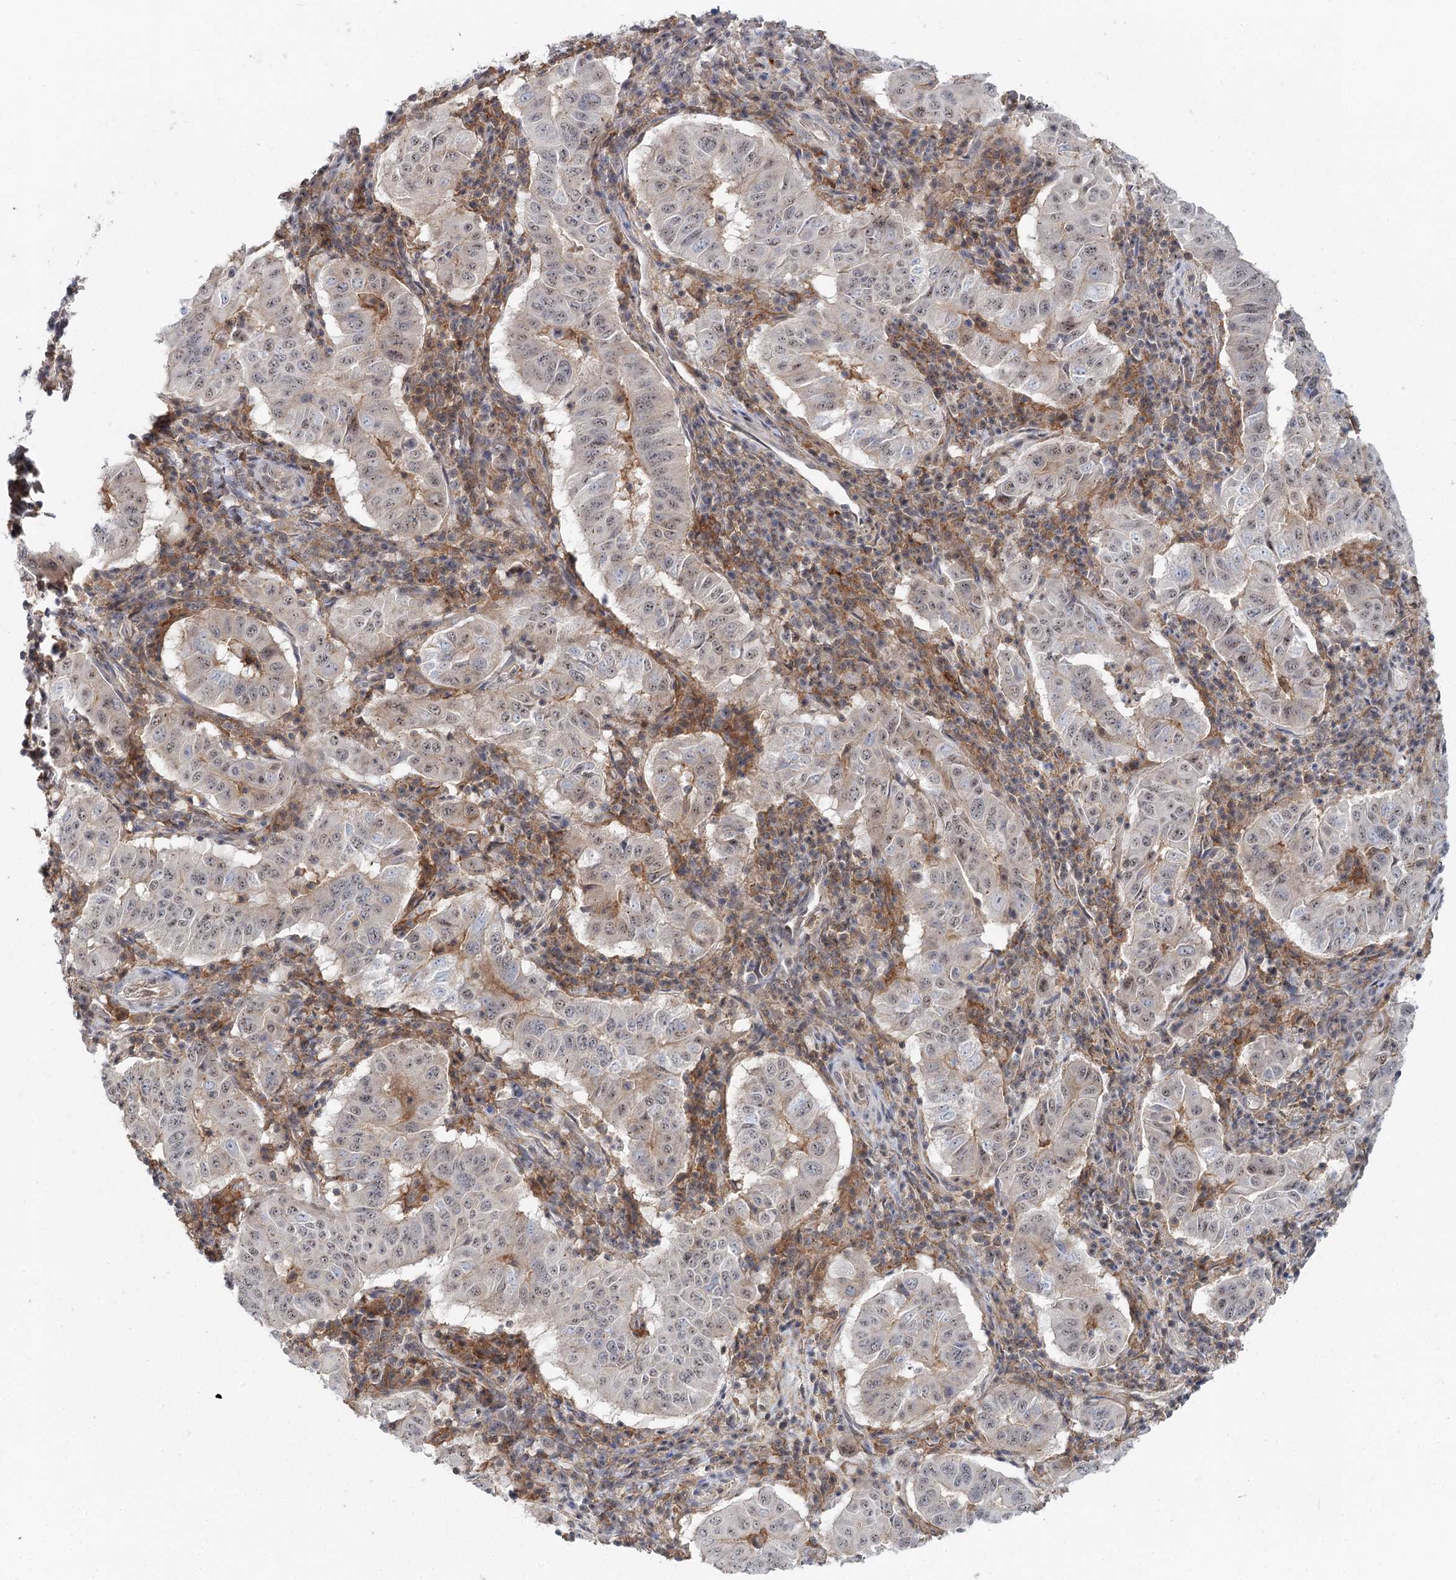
{"staining": {"intensity": "weak", "quantity": "25%-75%", "location": "nuclear"}, "tissue": "pancreatic cancer", "cell_type": "Tumor cells", "image_type": "cancer", "snomed": [{"axis": "morphology", "description": "Adenocarcinoma, NOS"}, {"axis": "topography", "description": "Pancreas"}], "caption": "Protein analysis of adenocarcinoma (pancreatic) tissue reveals weak nuclear staining in approximately 25%-75% of tumor cells. (DAB (3,3'-diaminobenzidine) = brown stain, brightfield microscopy at high magnification).", "gene": "CDC42SE2", "patient": {"sex": "male", "age": 63}}